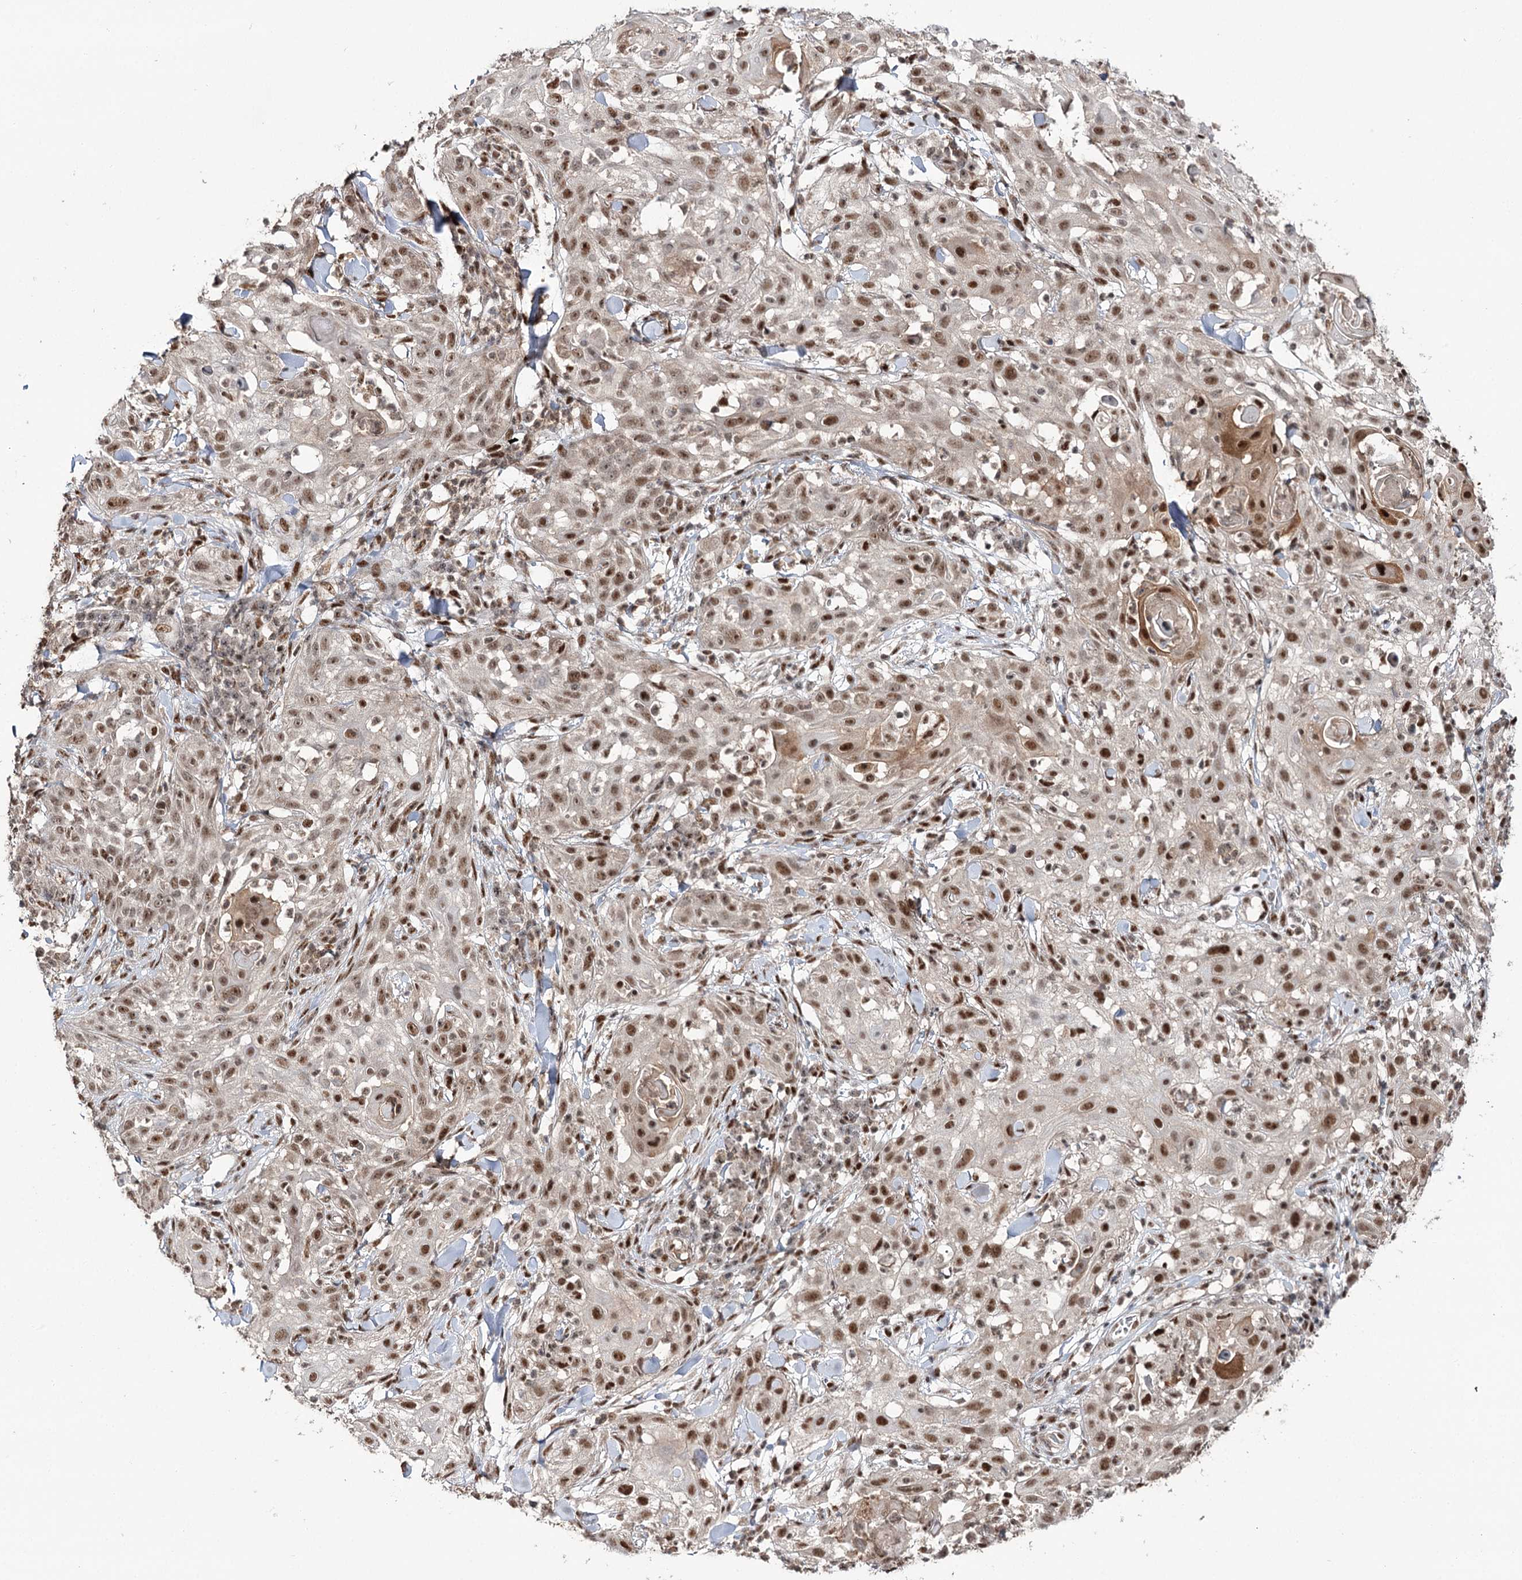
{"staining": {"intensity": "moderate", "quantity": ">75%", "location": "nuclear"}, "tissue": "skin cancer", "cell_type": "Tumor cells", "image_type": "cancer", "snomed": [{"axis": "morphology", "description": "Squamous cell carcinoma, NOS"}, {"axis": "topography", "description": "Skin"}], "caption": "An IHC micrograph of neoplastic tissue is shown. Protein staining in brown shows moderate nuclear positivity in skin cancer within tumor cells. (DAB (3,3'-diaminobenzidine) = brown stain, brightfield microscopy at high magnification).", "gene": "ERCC3", "patient": {"sex": "female", "age": 44}}